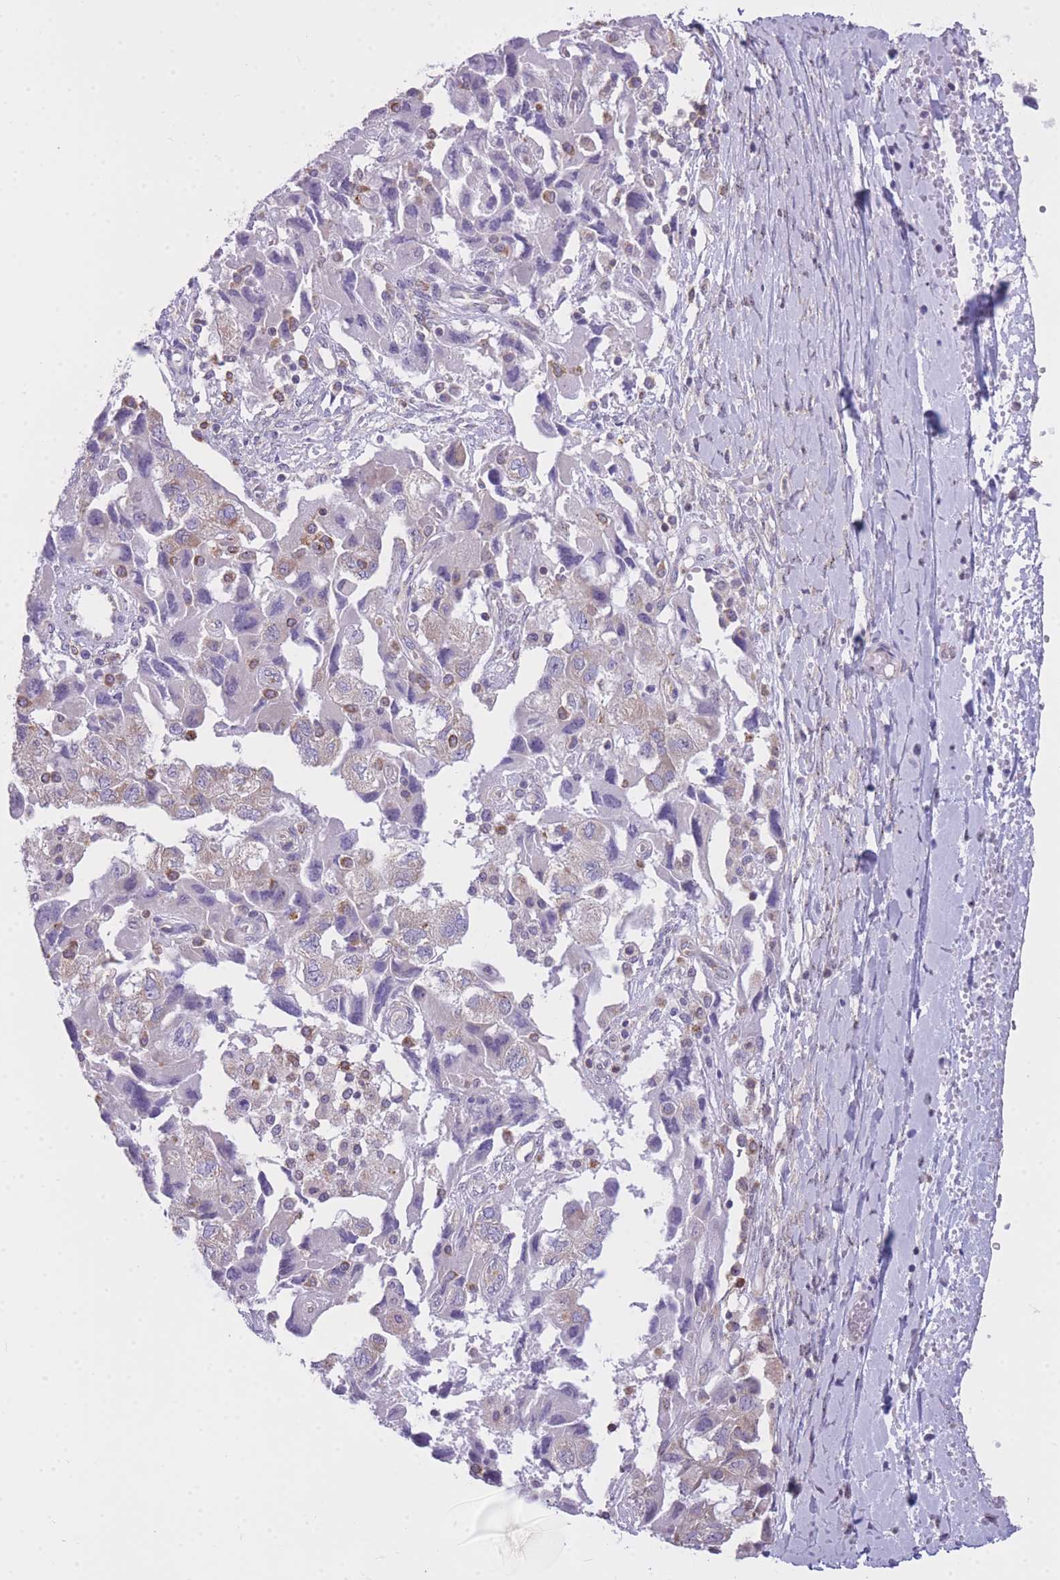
{"staining": {"intensity": "weak", "quantity": "25%-75%", "location": "cytoplasmic/membranous"}, "tissue": "ovarian cancer", "cell_type": "Tumor cells", "image_type": "cancer", "snomed": [{"axis": "morphology", "description": "Carcinoma, NOS"}, {"axis": "morphology", "description": "Cystadenocarcinoma, serous, NOS"}, {"axis": "topography", "description": "Ovary"}], "caption": "This photomicrograph exhibits ovarian cancer stained with IHC to label a protein in brown. The cytoplasmic/membranous of tumor cells show weak positivity for the protein. Nuclei are counter-stained blue.", "gene": "ZNF662", "patient": {"sex": "female", "age": 69}}